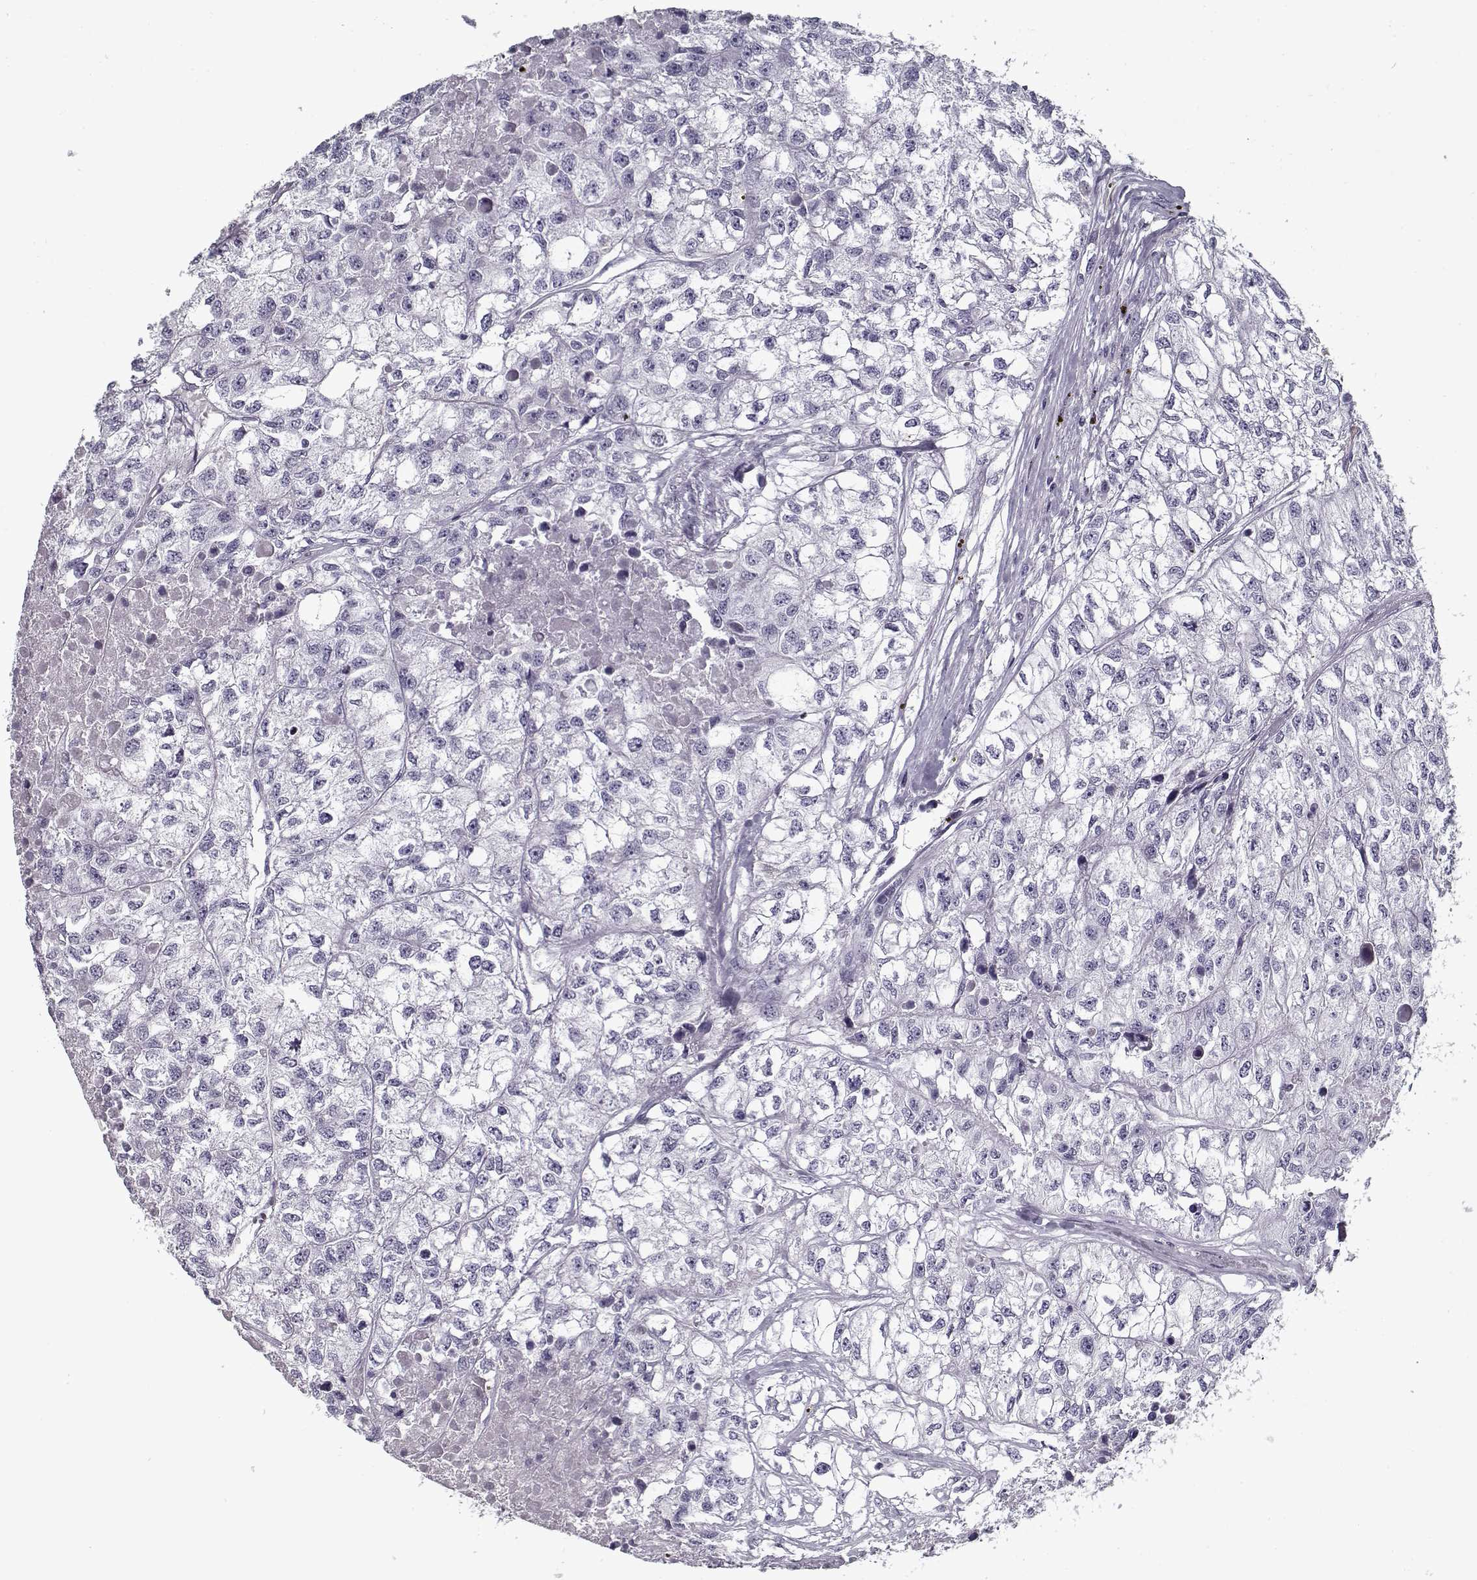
{"staining": {"intensity": "negative", "quantity": "none", "location": "none"}, "tissue": "renal cancer", "cell_type": "Tumor cells", "image_type": "cancer", "snomed": [{"axis": "morphology", "description": "Adenocarcinoma, NOS"}, {"axis": "topography", "description": "Kidney"}], "caption": "IHC photomicrograph of renal adenocarcinoma stained for a protein (brown), which reveals no expression in tumor cells. (Stains: DAB (3,3'-diaminobenzidine) immunohistochemistry (IHC) with hematoxylin counter stain, Microscopy: brightfield microscopy at high magnification).", "gene": "SPACA9", "patient": {"sex": "male", "age": 56}}